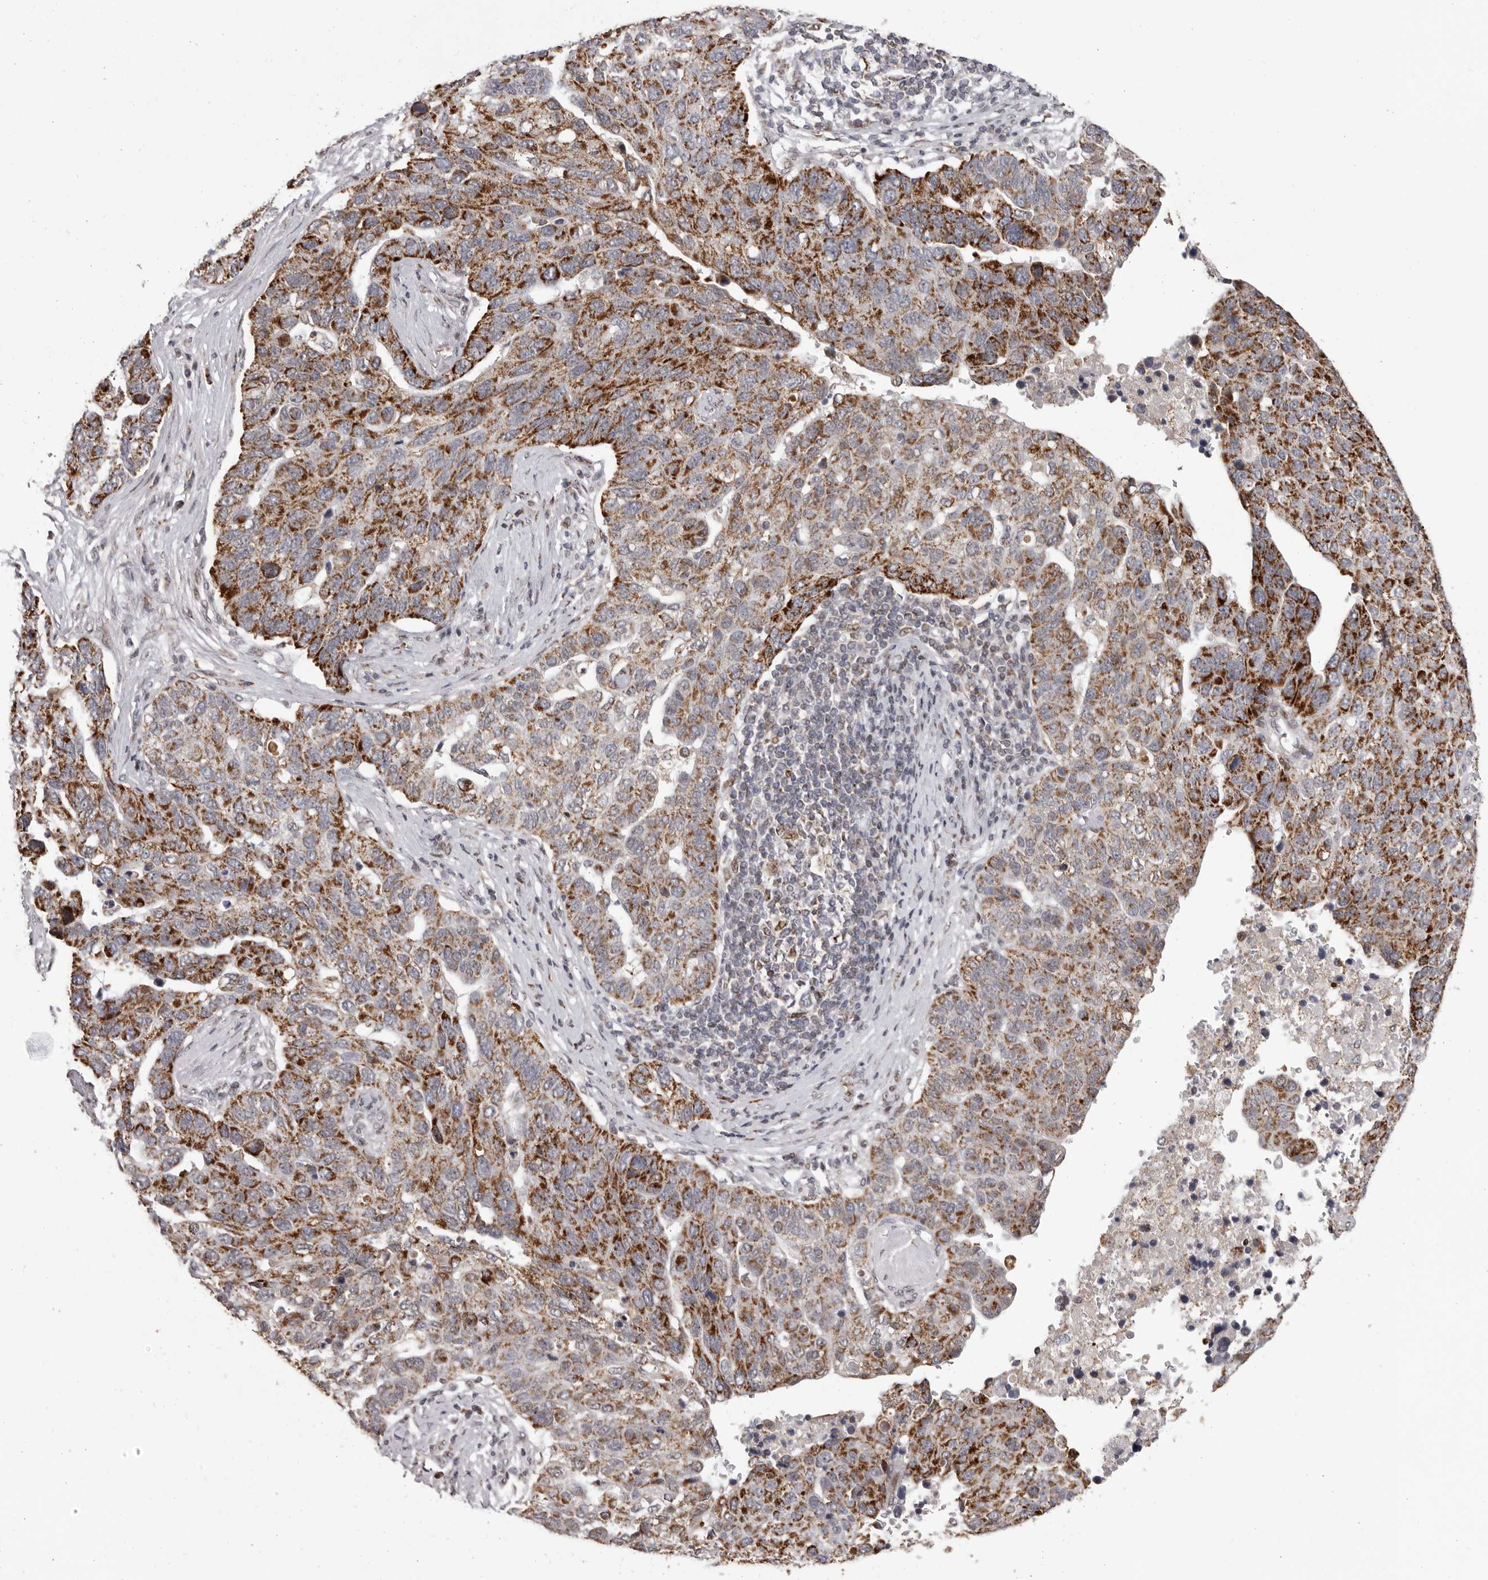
{"staining": {"intensity": "moderate", "quantity": ">75%", "location": "cytoplasmic/membranous"}, "tissue": "pancreatic cancer", "cell_type": "Tumor cells", "image_type": "cancer", "snomed": [{"axis": "morphology", "description": "Adenocarcinoma, NOS"}, {"axis": "topography", "description": "Pancreas"}], "caption": "Brown immunohistochemical staining in pancreatic cancer reveals moderate cytoplasmic/membranous expression in approximately >75% of tumor cells.", "gene": "C17orf99", "patient": {"sex": "female", "age": 61}}